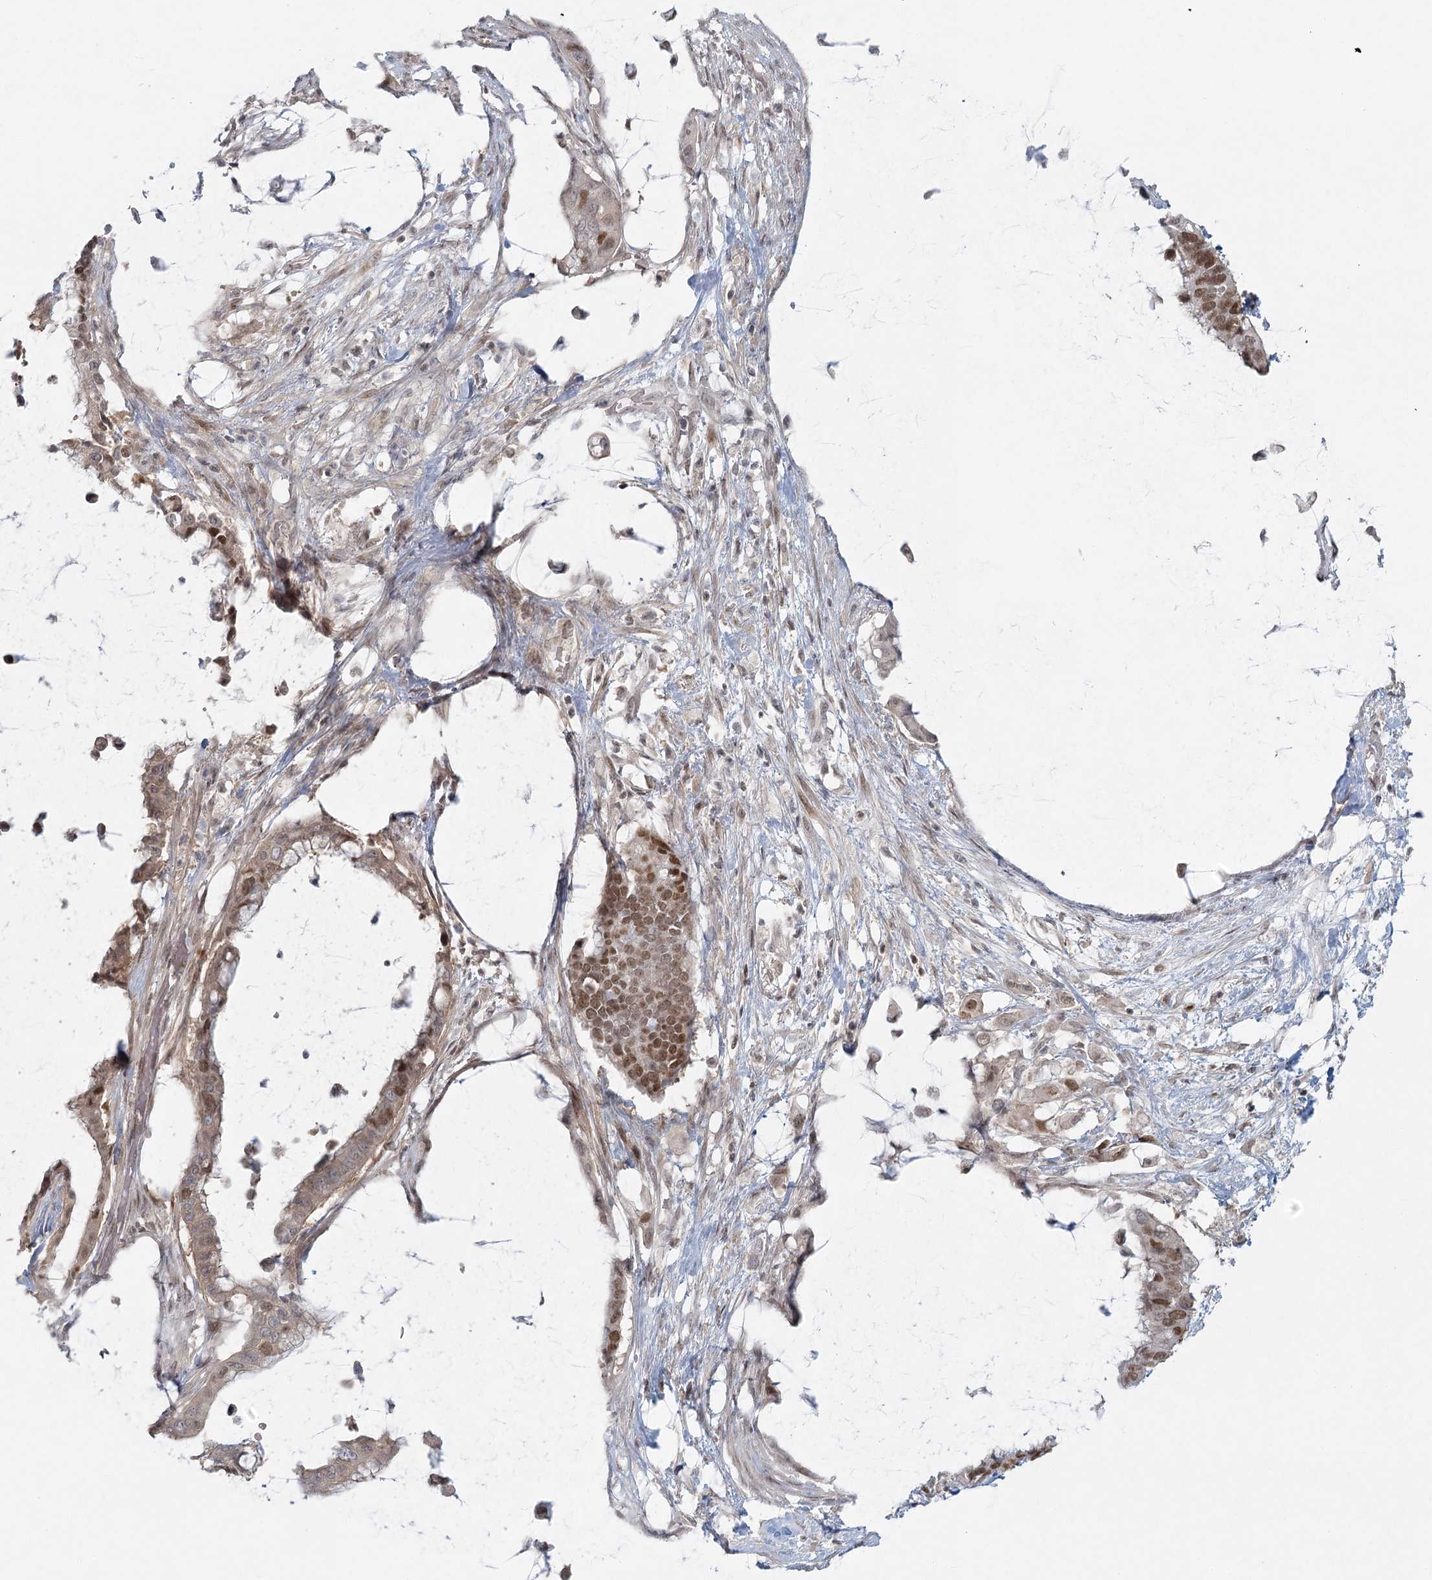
{"staining": {"intensity": "moderate", "quantity": "25%-75%", "location": "nuclear"}, "tissue": "pancreatic cancer", "cell_type": "Tumor cells", "image_type": "cancer", "snomed": [{"axis": "morphology", "description": "Adenocarcinoma, NOS"}, {"axis": "topography", "description": "Pancreas"}], "caption": "Adenocarcinoma (pancreatic) stained for a protein shows moderate nuclear positivity in tumor cells.", "gene": "R3HCC1L", "patient": {"sex": "male", "age": 41}}